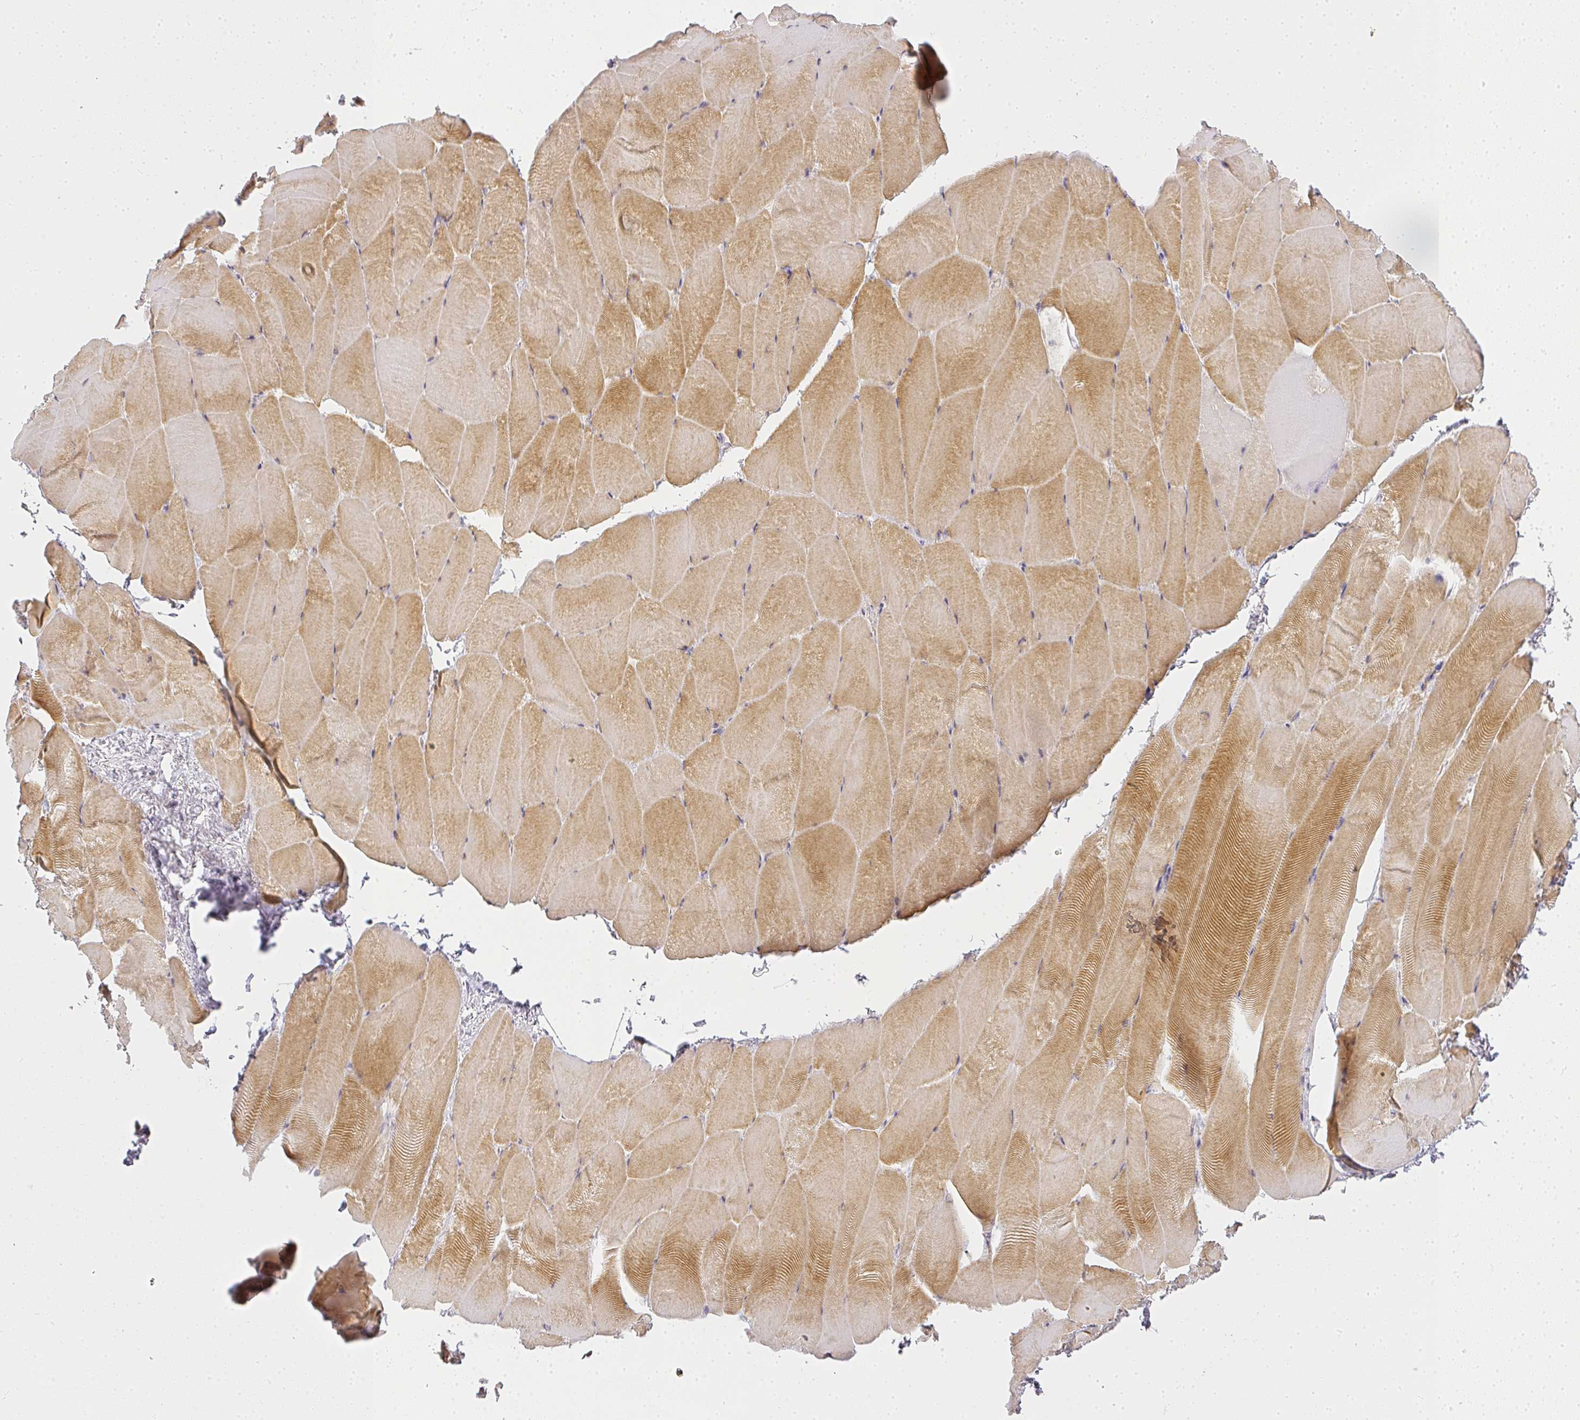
{"staining": {"intensity": "moderate", "quantity": "25%-75%", "location": "cytoplasmic/membranous"}, "tissue": "skeletal muscle", "cell_type": "Myocytes", "image_type": "normal", "snomed": [{"axis": "morphology", "description": "Normal tissue, NOS"}, {"axis": "topography", "description": "Skeletal muscle"}], "caption": "This histopathology image demonstrates immunohistochemistry staining of unremarkable skeletal muscle, with medium moderate cytoplasmic/membranous expression in approximately 25%-75% of myocytes.", "gene": "MED19", "patient": {"sex": "female", "age": 64}}